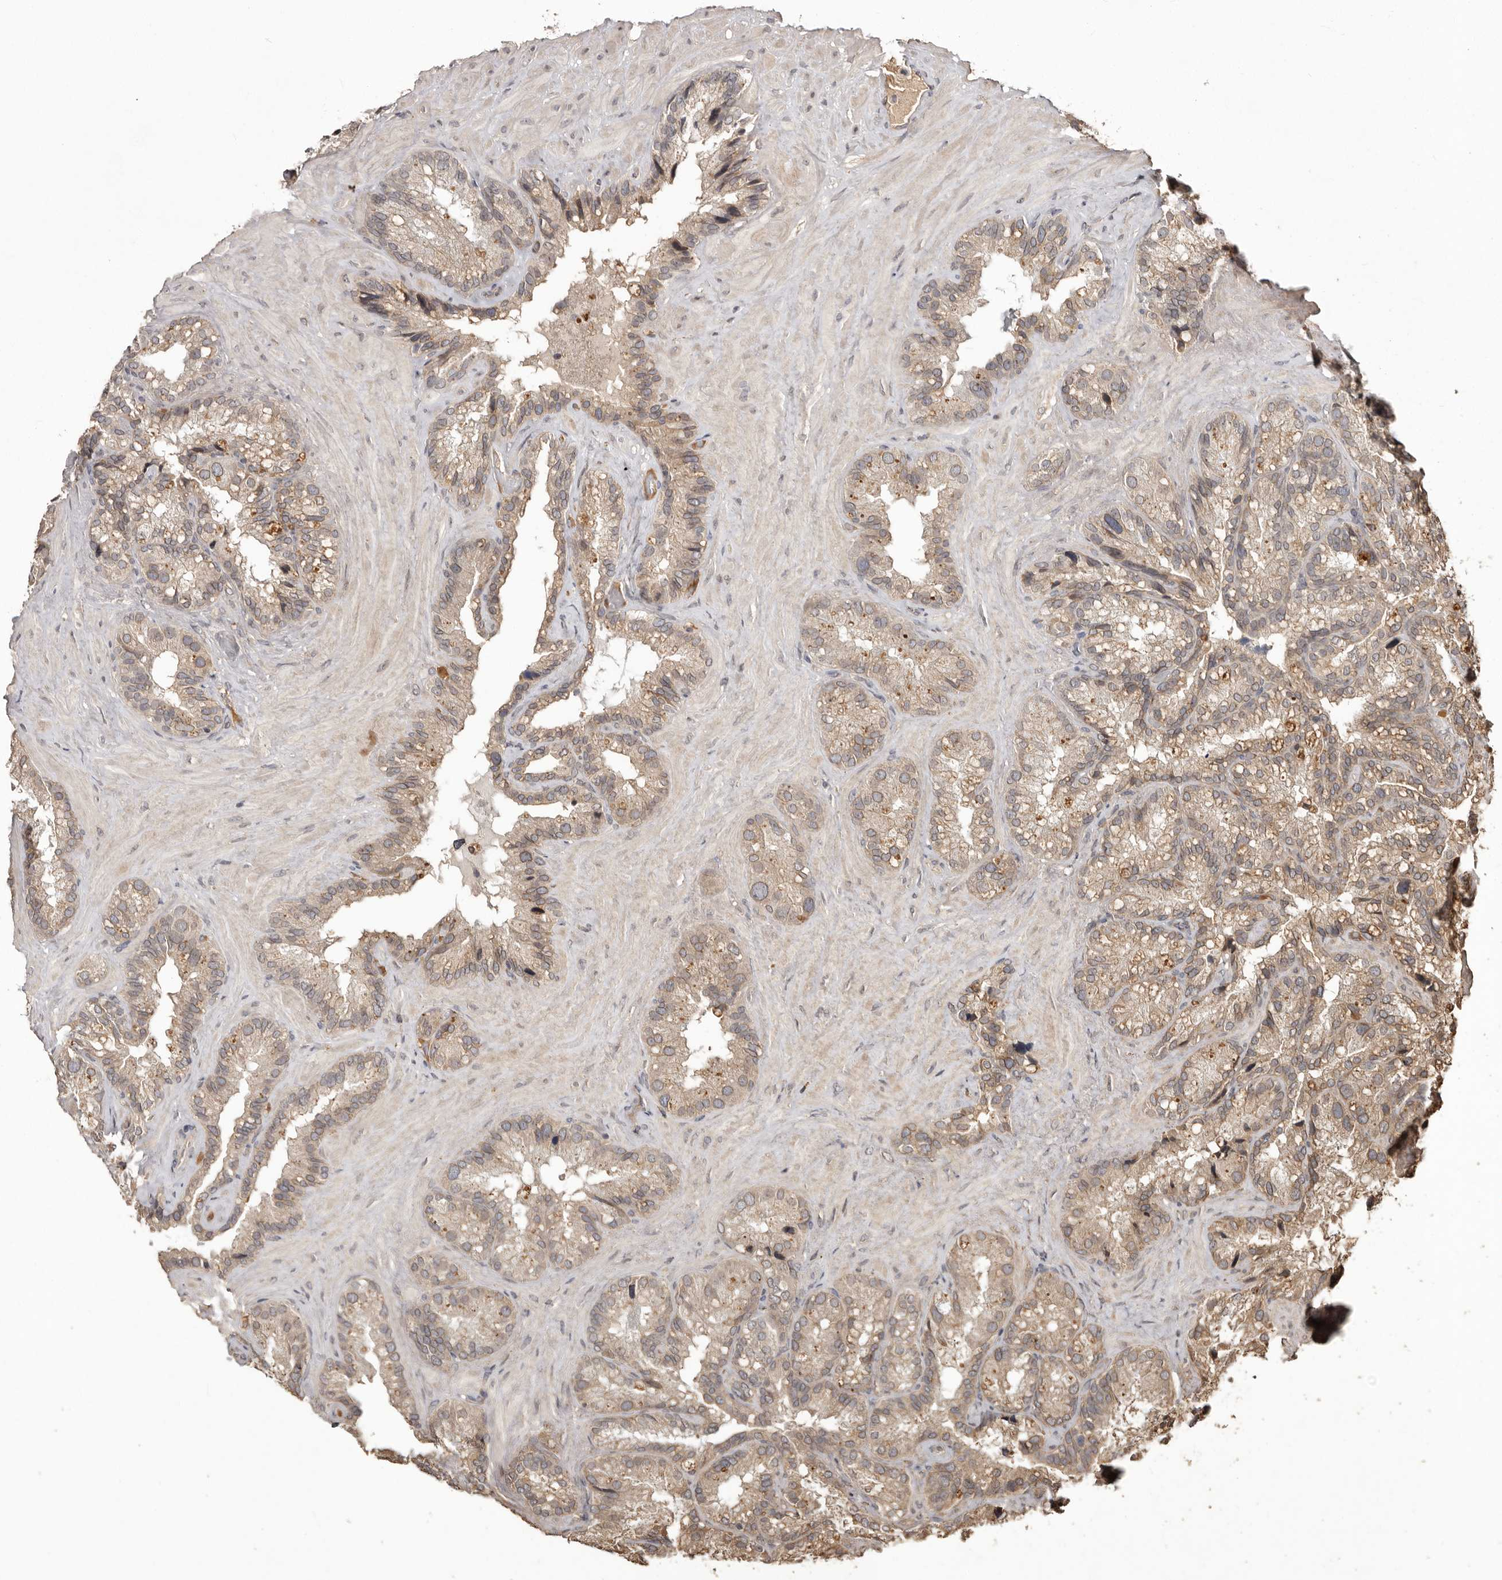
{"staining": {"intensity": "moderate", "quantity": "25%-75%", "location": "cytoplasmic/membranous,nuclear"}, "tissue": "seminal vesicle", "cell_type": "Glandular cells", "image_type": "normal", "snomed": [{"axis": "morphology", "description": "Normal tissue, NOS"}, {"axis": "topography", "description": "Prostate"}, {"axis": "topography", "description": "Seminal veicle"}], "caption": "Moderate cytoplasmic/membranous,nuclear staining for a protein is present in approximately 25%-75% of glandular cells of normal seminal vesicle using immunohistochemistry.", "gene": "NUP43", "patient": {"sex": "male", "age": 68}}